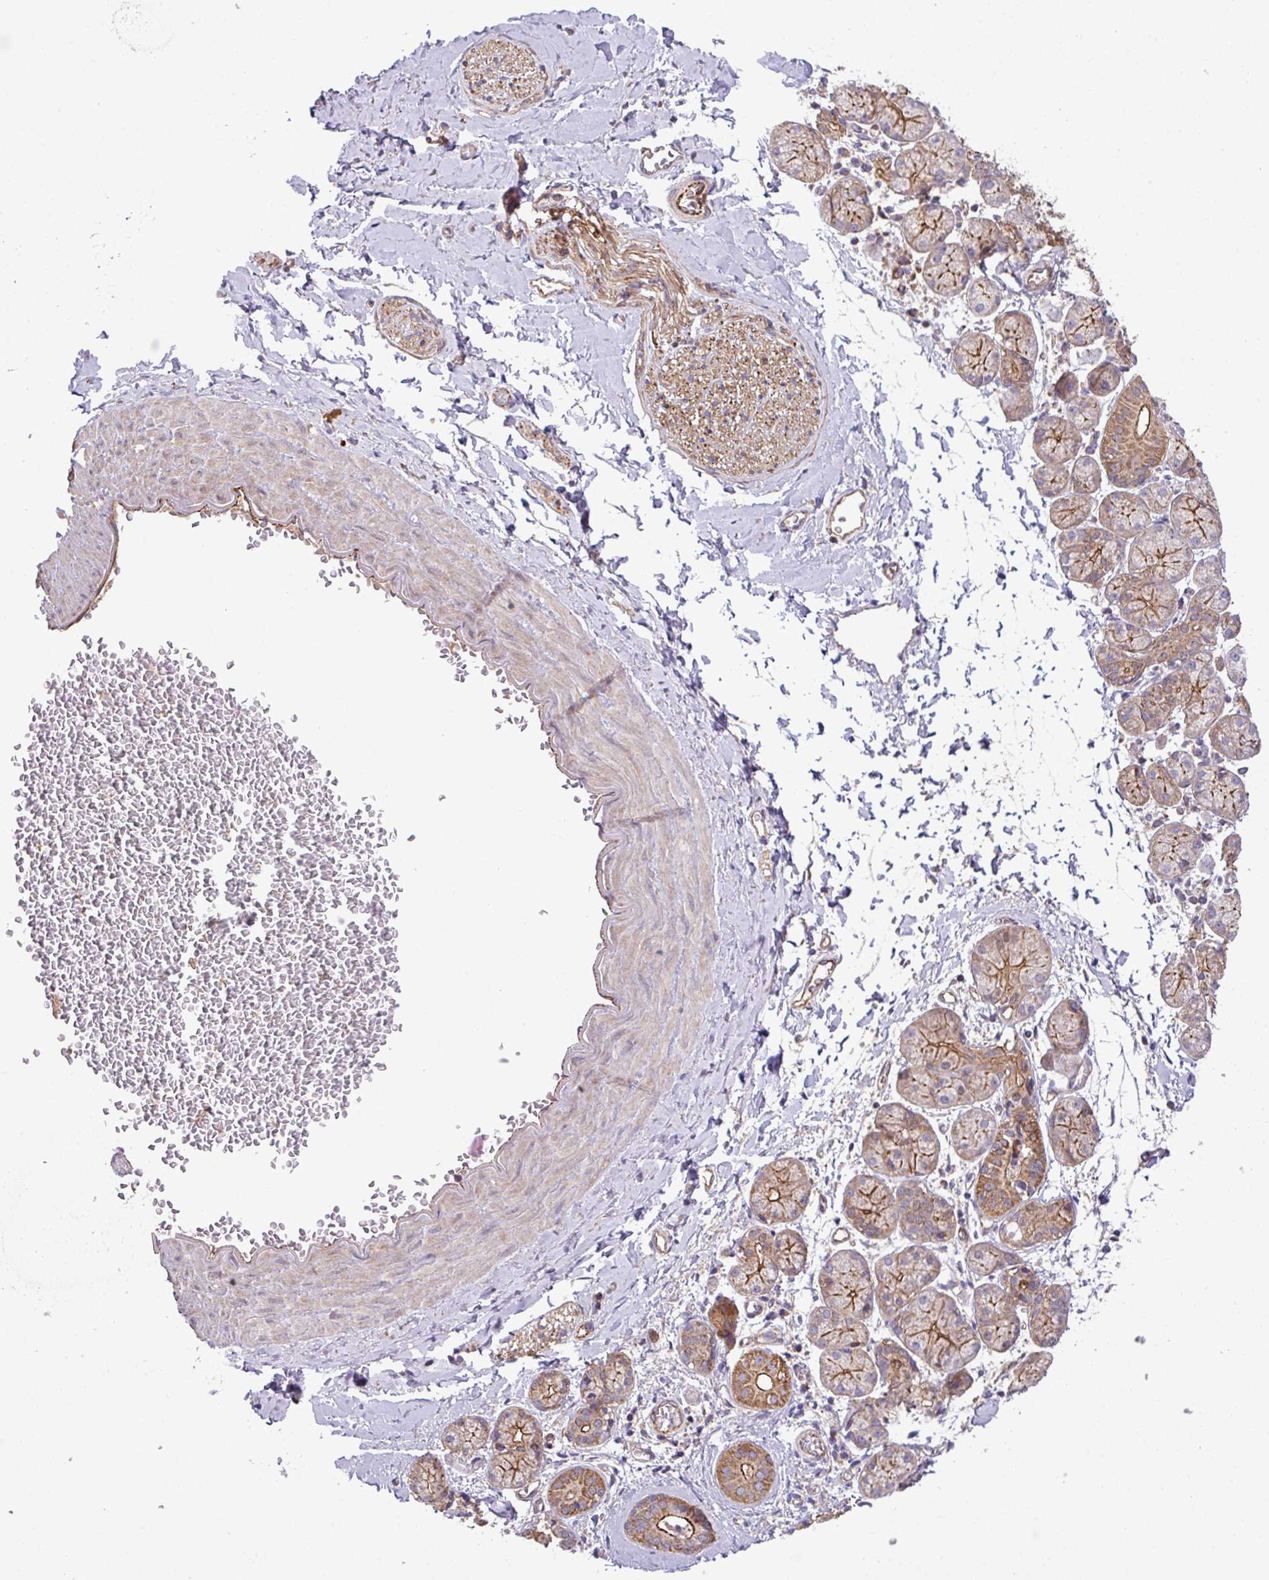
{"staining": {"intensity": "moderate", "quantity": ">75%", "location": "cytoplasmic/membranous"}, "tissue": "soft tissue", "cell_type": "Fibroblasts", "image_type": "normal", "snomed": [{"axis": "morphology", "description": "Normal tissue, NOS"}, {"axis": "topography", "description": "Salivary gland"}, {"axis": "topography", "description": "Peripheral nerve tissue"}], "caption": "A photomicrograph of human soft tissue stained for a protein shows moderate cytoplasmic/membranous brown staining in fibroblasts.", "gene": "LRRC53", "patient": {"sex": "female", "age": 24}}